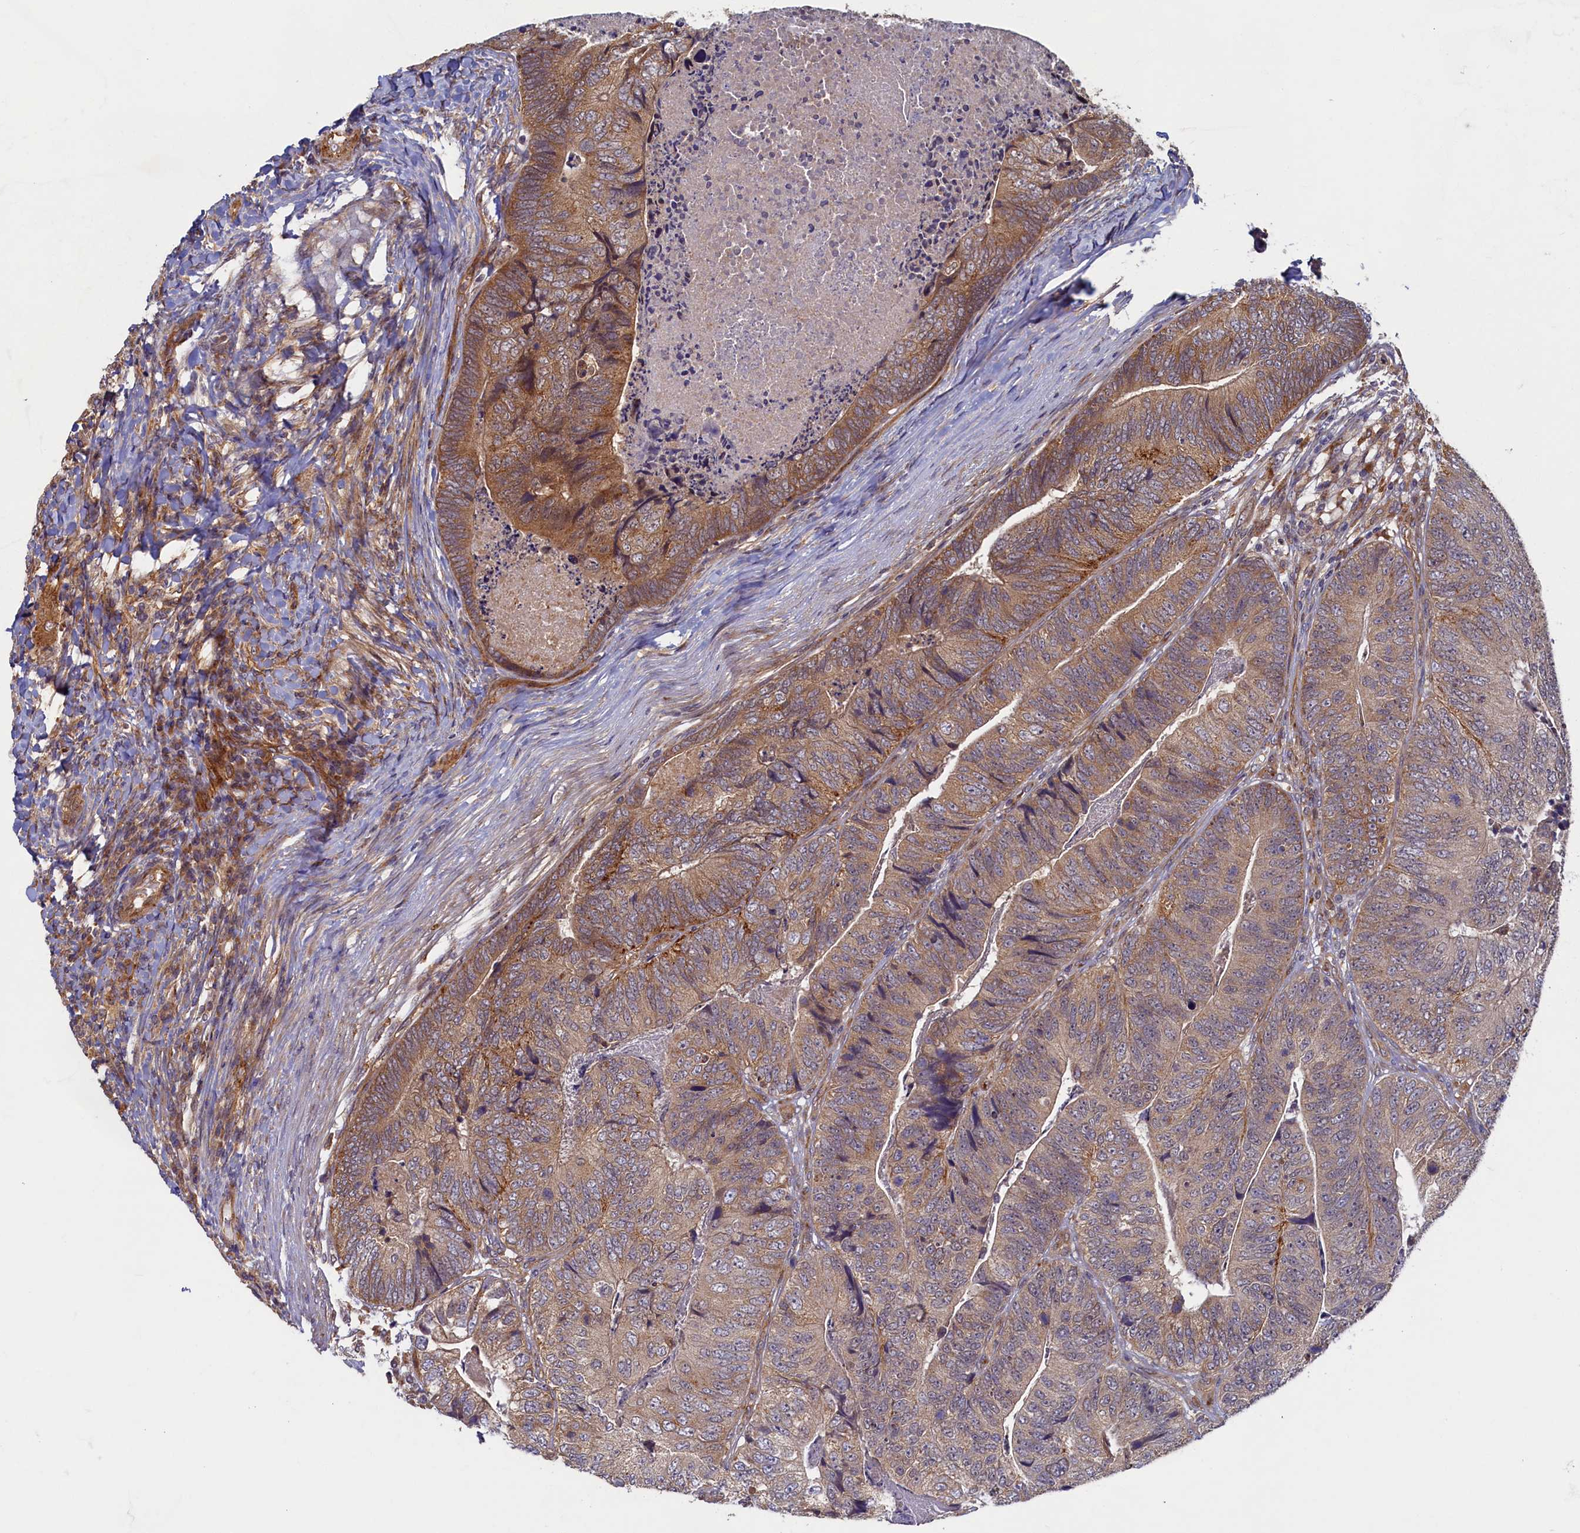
{"staining": {"intensity": "moderate", "quantity": "25%-75%", "location": "cytoplasmic/membranous"}, "tissue": "colorectal cancer", "cell_type": "Tumor cells", "image_type": "cancer", "snomed": [{"axis": "morphology", "description": "Adenocarcinoma, NOS"}, {"axis": "topography", "description": "Colon"}], "caption": "Moderate cytoplasmic/membranous expression for a protein is present in about 25%-75% of tumor cells of colorectal cancer using immunohistochemistry (IHC).", "gene": "STX12", "patient": {"sex": "female", "age": 67}}